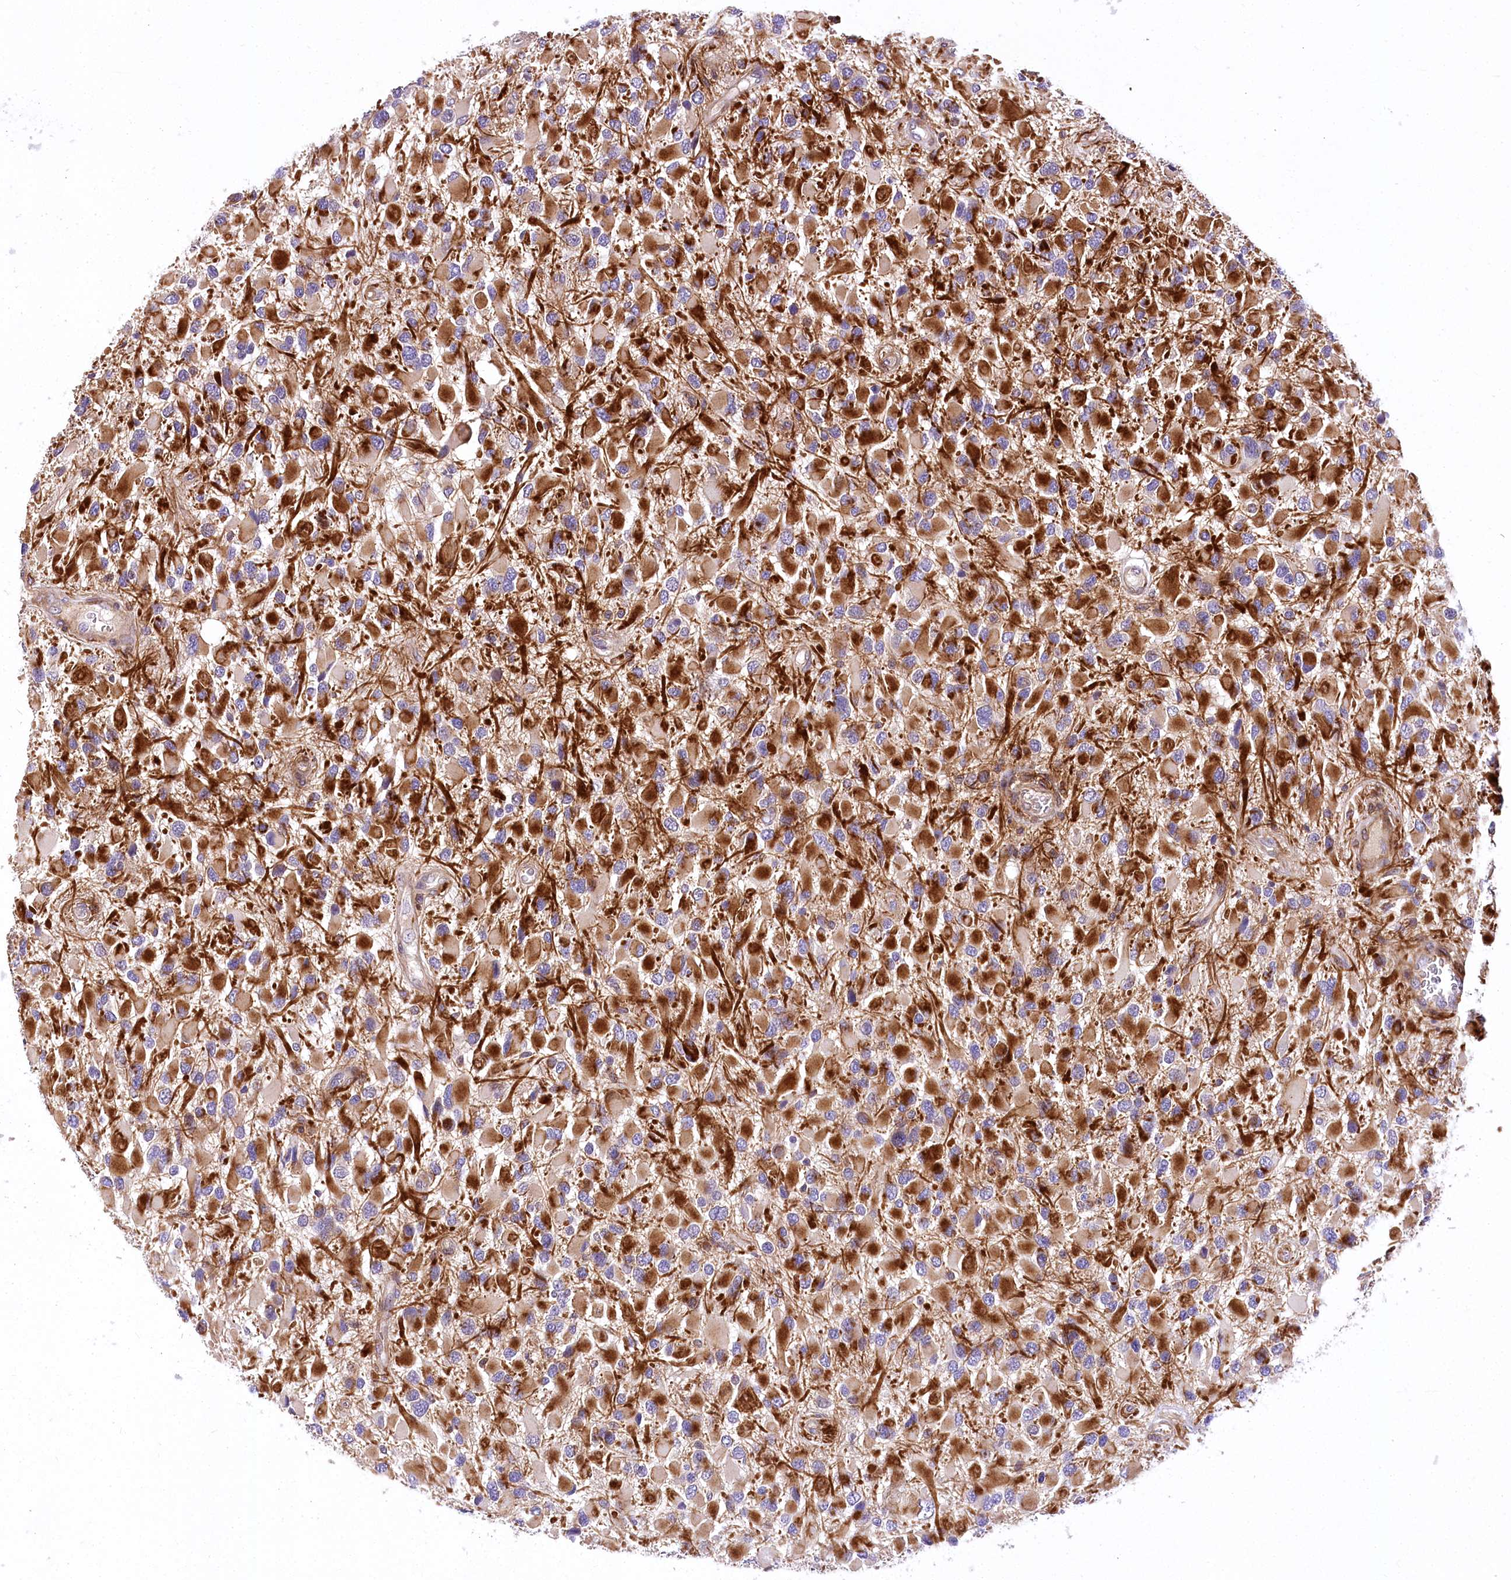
{"staining": {"intensity": "strong", "quantity": ">75%", "location": "cytoplasmic/membranous"}, "tissue": "glioma", "cell_type": "Tumor cells", "image_type": "cancer", "snomed": [{"axis": "morphology", "description": "Glioma, malignant, High grade"}, {"axis": "topography", "description": "Brain"}], "caption": "A high-resolution histopathology image shows immunohistochemistry staining of malignant glioma (high-grade), which demonstrates strong cytoplasmic/membranous positivity in approximately >75% of tumor cells.", "gene": "DPP3", "patient": {"sex": "male", "age": 53}}